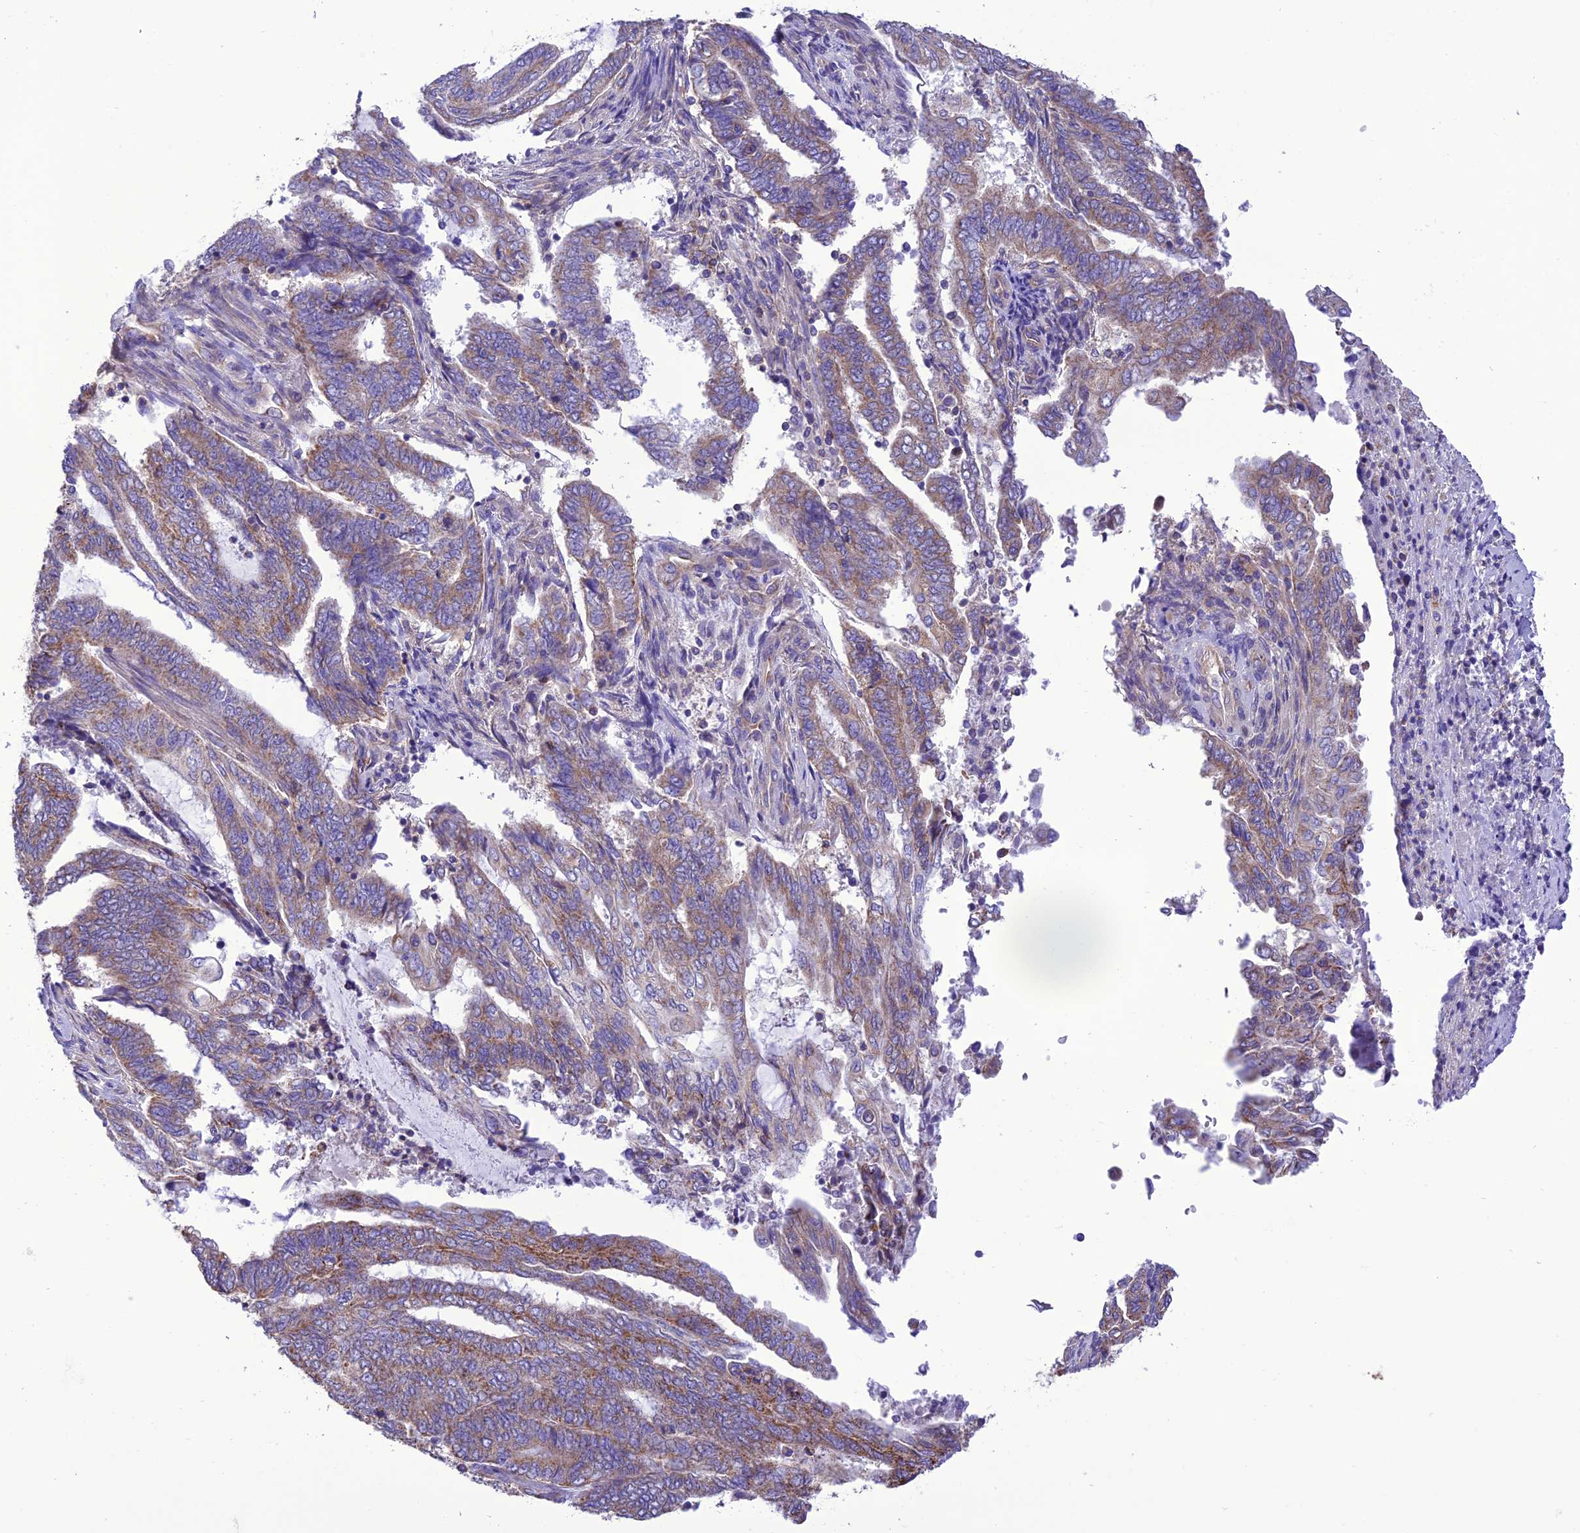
{"staining": {"intensity": "weak", "quantity": ">75%", "location": "cytoplasmic/membranous"}, "tissue": "endometrial cancer", "cell_type": "Tumor cells", "image_type": "cancer", "snomed": [{"axis": "morphology", "description": "Adenocarcinoma, NOS"}, {"axis": "topography", "description": "Uterus"}, {"axis": "topography", "description": "Endometrium"}], "caption": "Endometrial cancer stained with a protein marker exhibits weak staining in tumor cells.", "gene": "MAP3K12", "patient": {"sex": "female", "age": 70}}